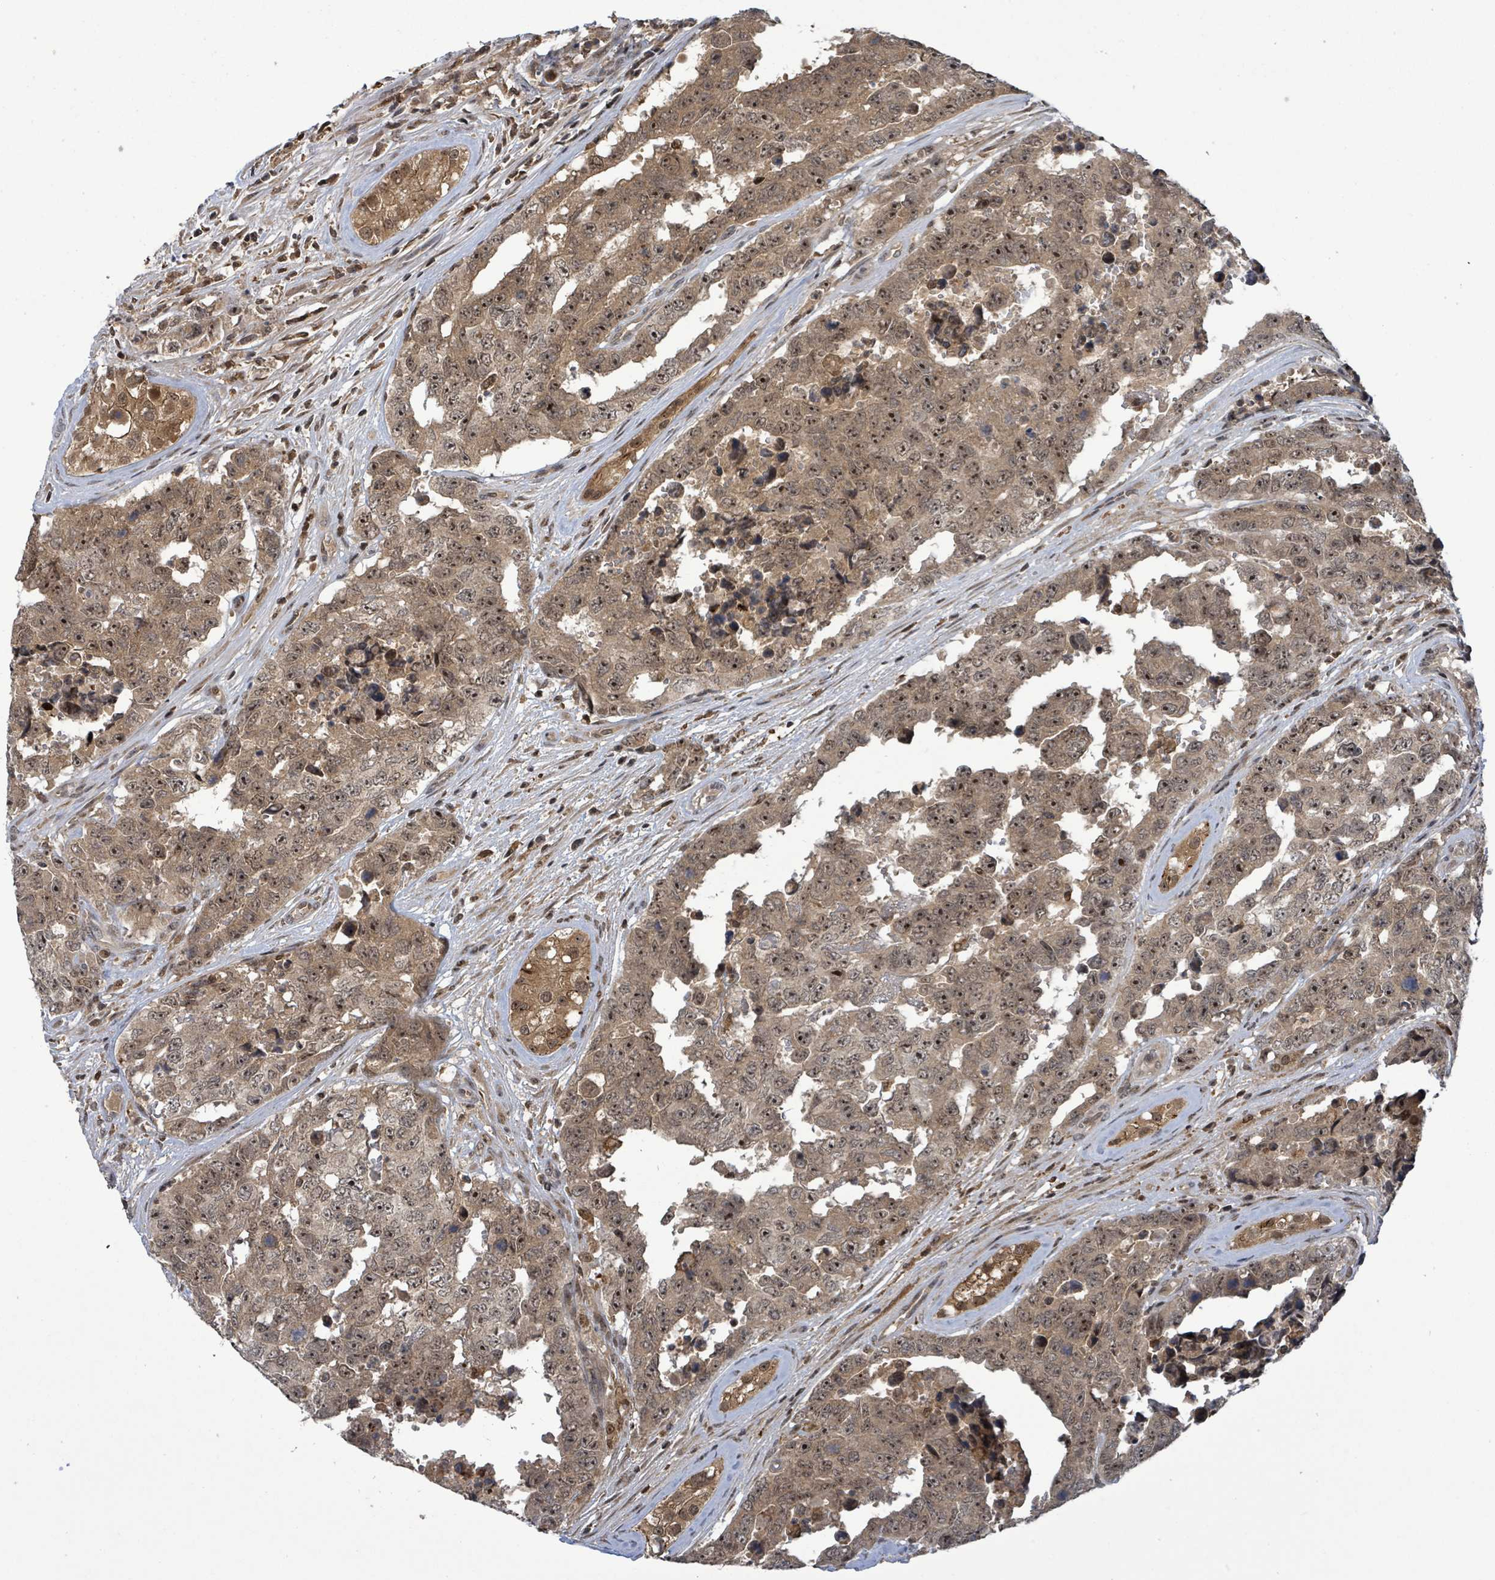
{"staining": {"intensity": "moderate", "quantity": ">75%", "location": "cytoplasmic/membranous,nuclear"}, "tissue": "testis cancer", "cell_type": "Tumor cells", "image_type": "cancer", "snomed": [{"axis": "morphology", "description": "Normal tissue, NOS"}, {"axis": "morphology", "description": "Carcinoma, Embryonal, NOS"}, {"axis": "topography", "description": "Testis"}, {"axis": "topography", "description": "Epididymis"}], "caption": "This histopathology image reveals immunohistochemistry staining of human testis embryonal carcinoma, with medium moderate cytoplasmic/membranous and nuclear positivity in approximately >75% of tumor cells.", "gene": "FBXO6", "patient": {"sex": "male", "age": 25}}